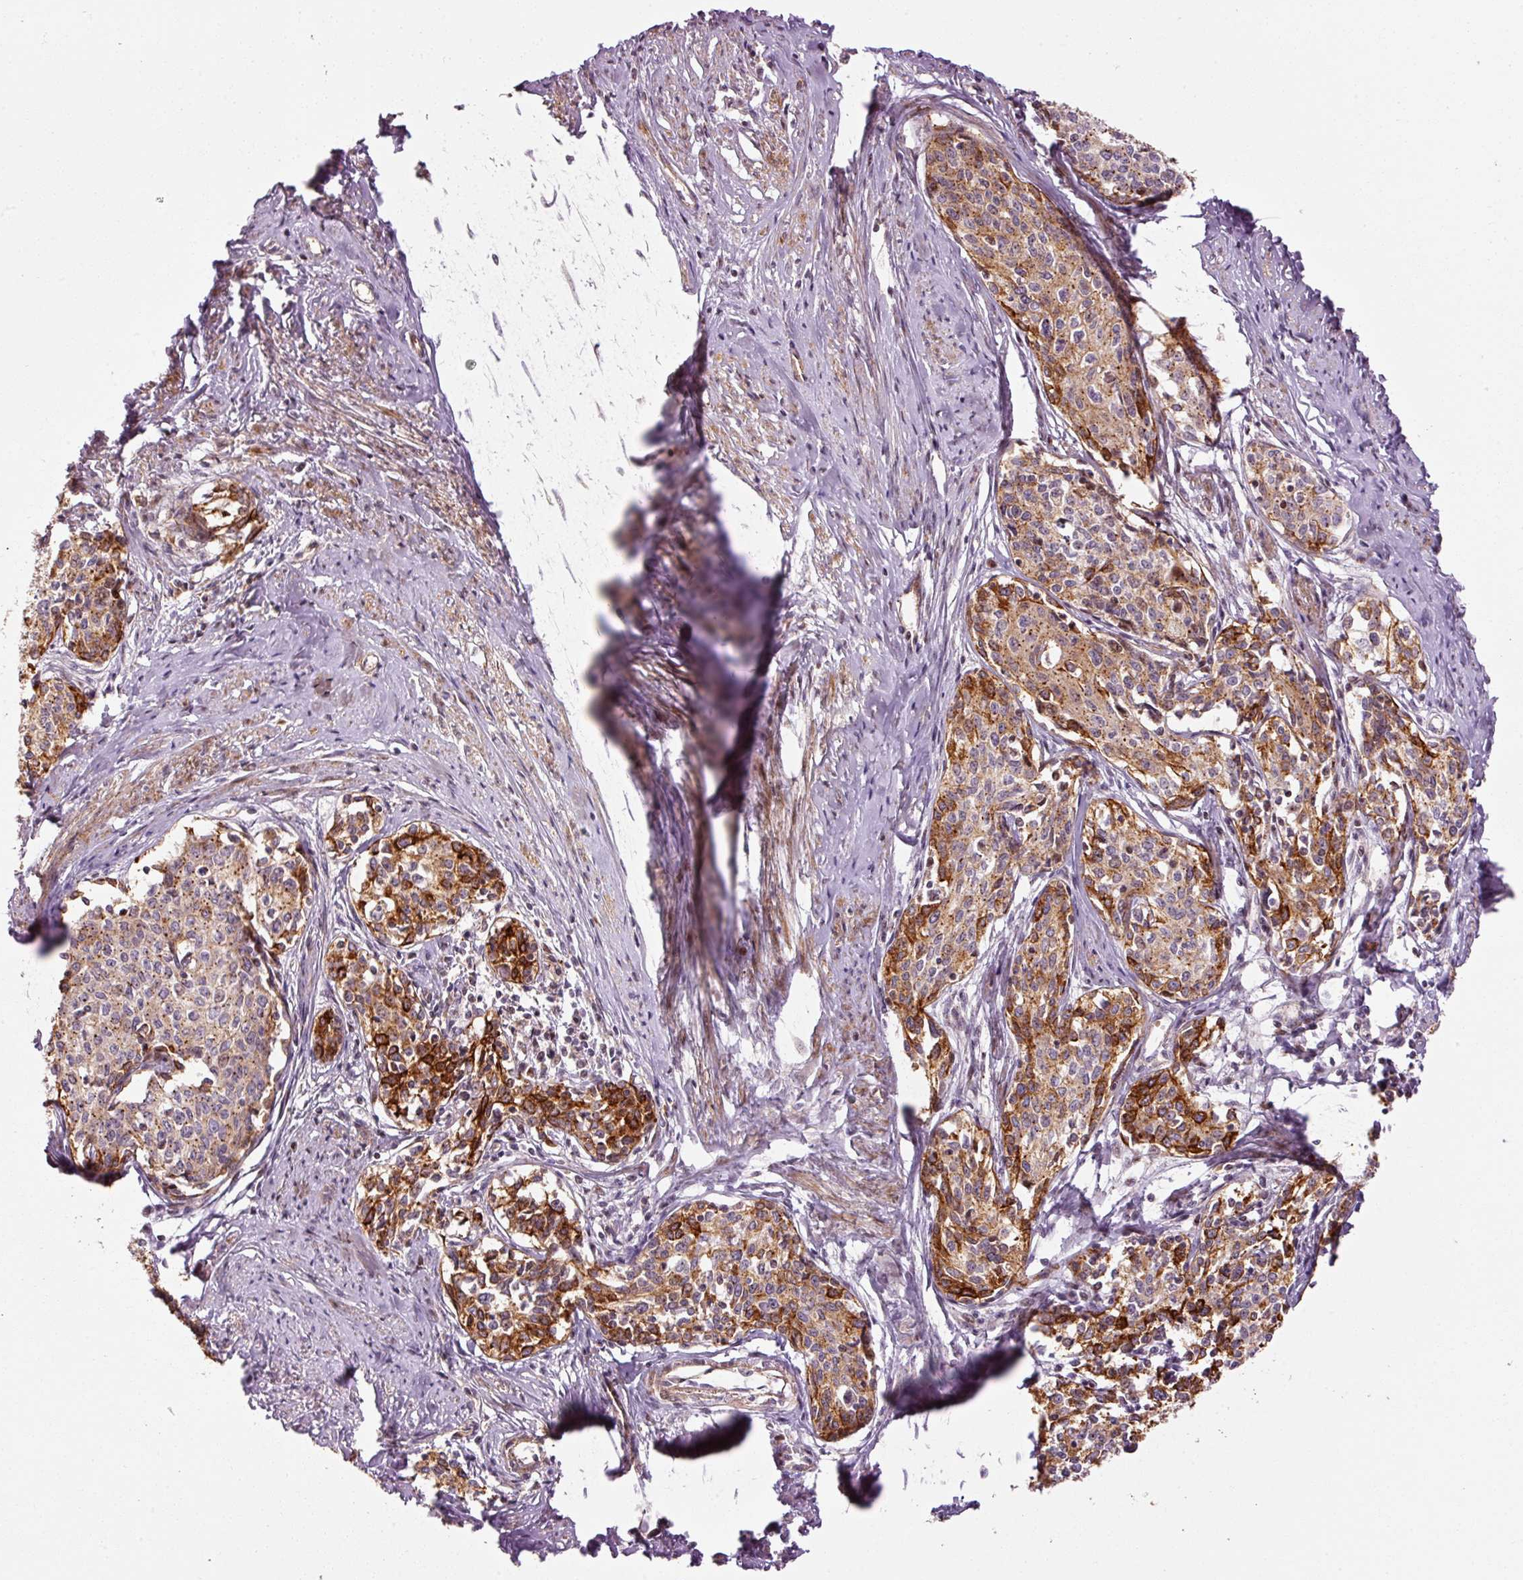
{"staining": {"intensity": "strong", "quantity": "25%-75%", "location": "cytoplasmic/membranous"}, "tissue": "cervical cancer", "cell_type": "Tumor cells", "image_type": "cancer", "snomed": [{"axis": "morphology", "description": "Squamous cell carcinoma, NOS"}, {"axis": "morphology", "description": "Adenocarcinoma, NOS"}, {"axis": "topography", "description": "Cervix"}], "caption": "Cervical cancer stained for a protein displays strong cytoplasmic/membranous positivity in tumor cells. (brown staining indicates protein expression, while blue staining denotes nuclei).", "gene": "ANKRD20A1", "patient": {"sex": "female", "age": 52}}